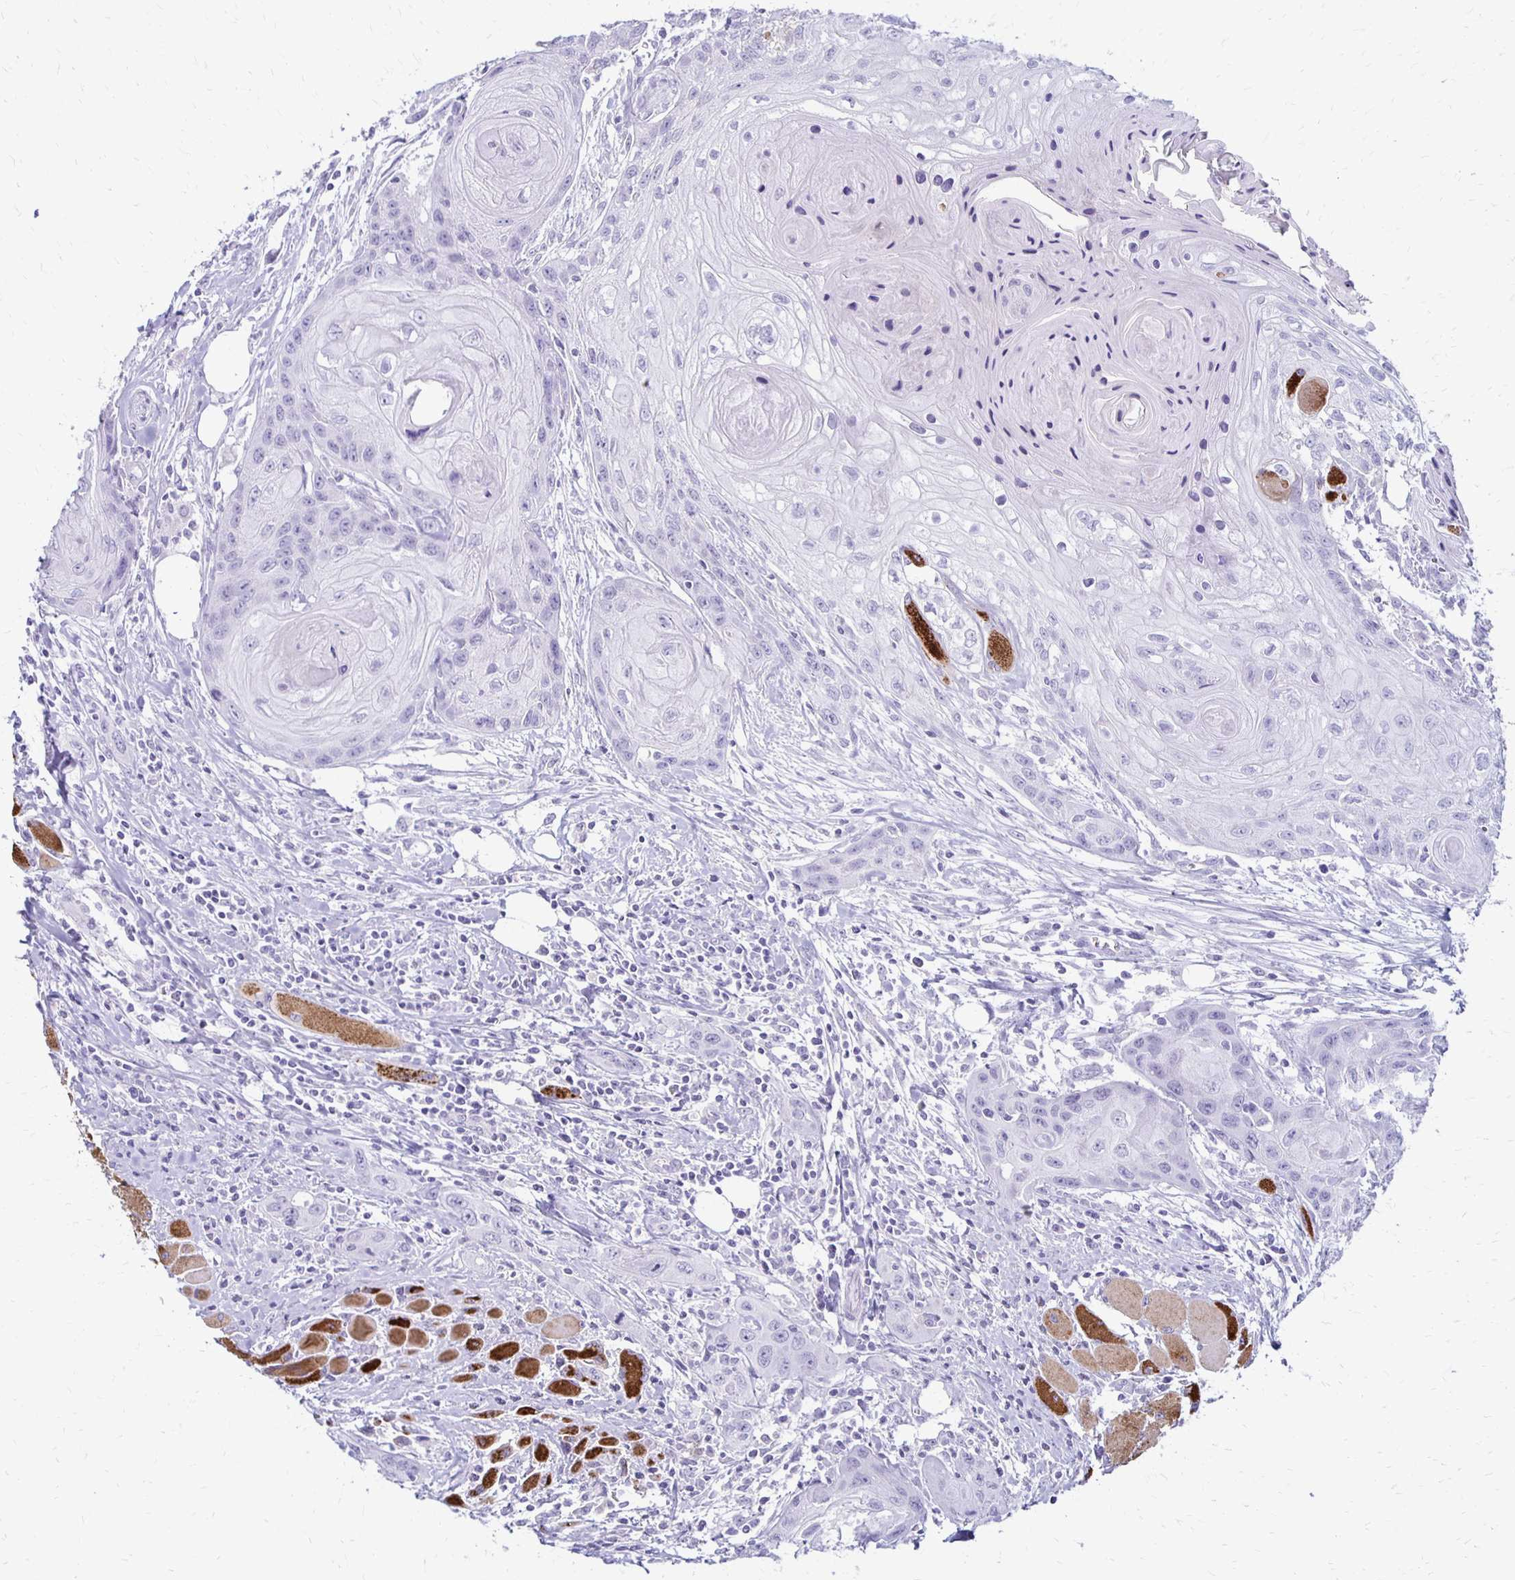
{"staining": {"intensity": "negative", "quantity": "none", "location": "none"}, "tissue": "head and neck cancer", "cell_type": "Tumor cells", "image_type": "cancer", "snomed": [{"axis": "morphology", "description": "Squamous cell carcinoma, NOS"}, {"axis": "topography", "description": "Oral tissue"}, {"axis": "topography", "description": "Head-Neck"}], "caption": "IHC histopathology image of neoplastic tissue: human squamous cell carcinoma (head and neck) stained with DAB (3,3'-diaminobenzidine) shows no significant protein staining in tumor cells.", "gene": "RYR1", "patient": {"sex": "male", "age": 58}}